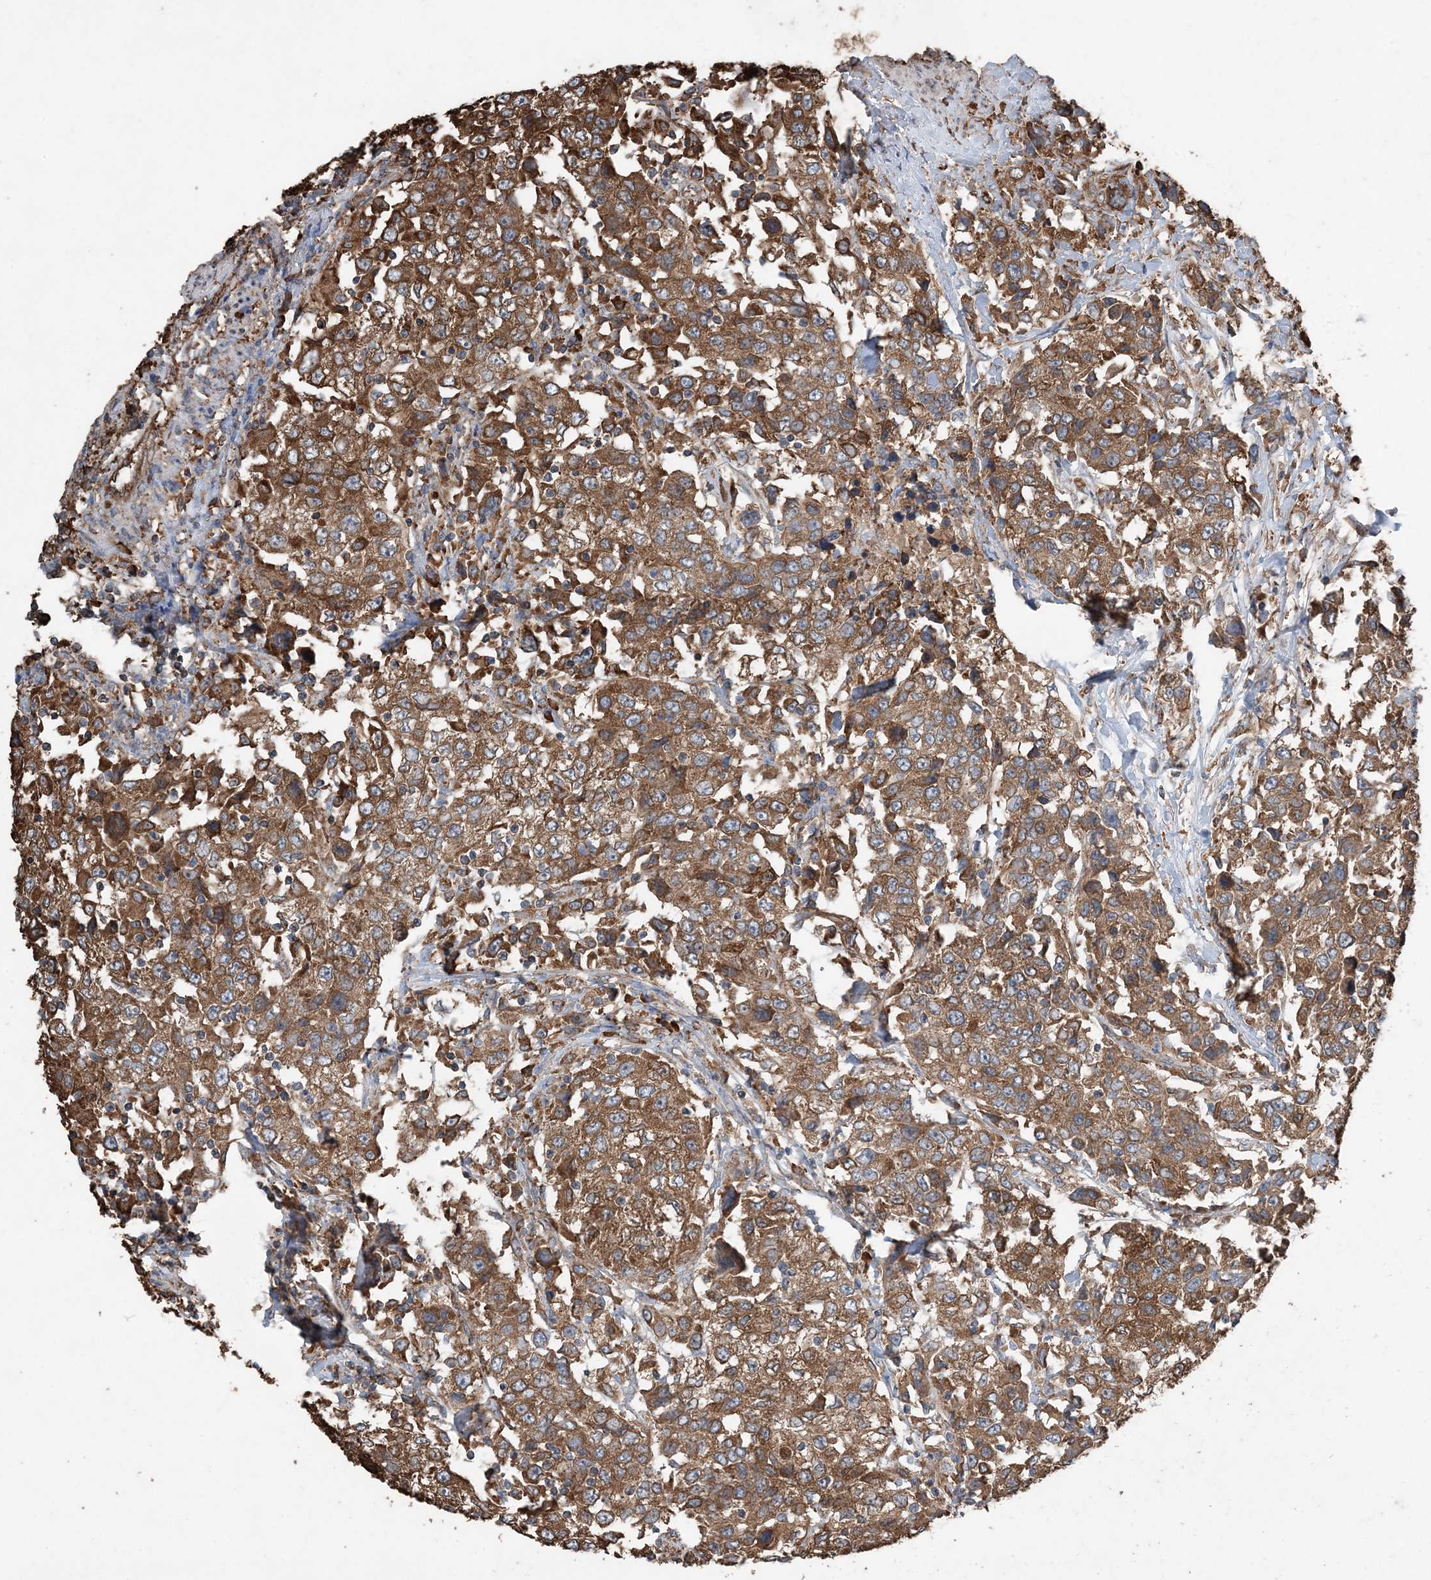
{"staining": {"intensity": "moderate", "quantity": ">75%", "location": "cytoplasmic/membranous"}, "tissue": "urothelial cancer", "cell_type": "Tumor cells", "image_type": "cancer", "snomed": [{"axis": "morphology", "description": "Urothelial carcinoma, High grade"}, {"axis": "topography", "description": "Urinary bladder"}], "caption": "The micrograph displays a brown stain indicating the presence of a protein in the cytoplasmic/membranous of tumor cells in urothelial cancer.", "gene": "PDIA6", "patient": {"sex": "female", "age": 80}}